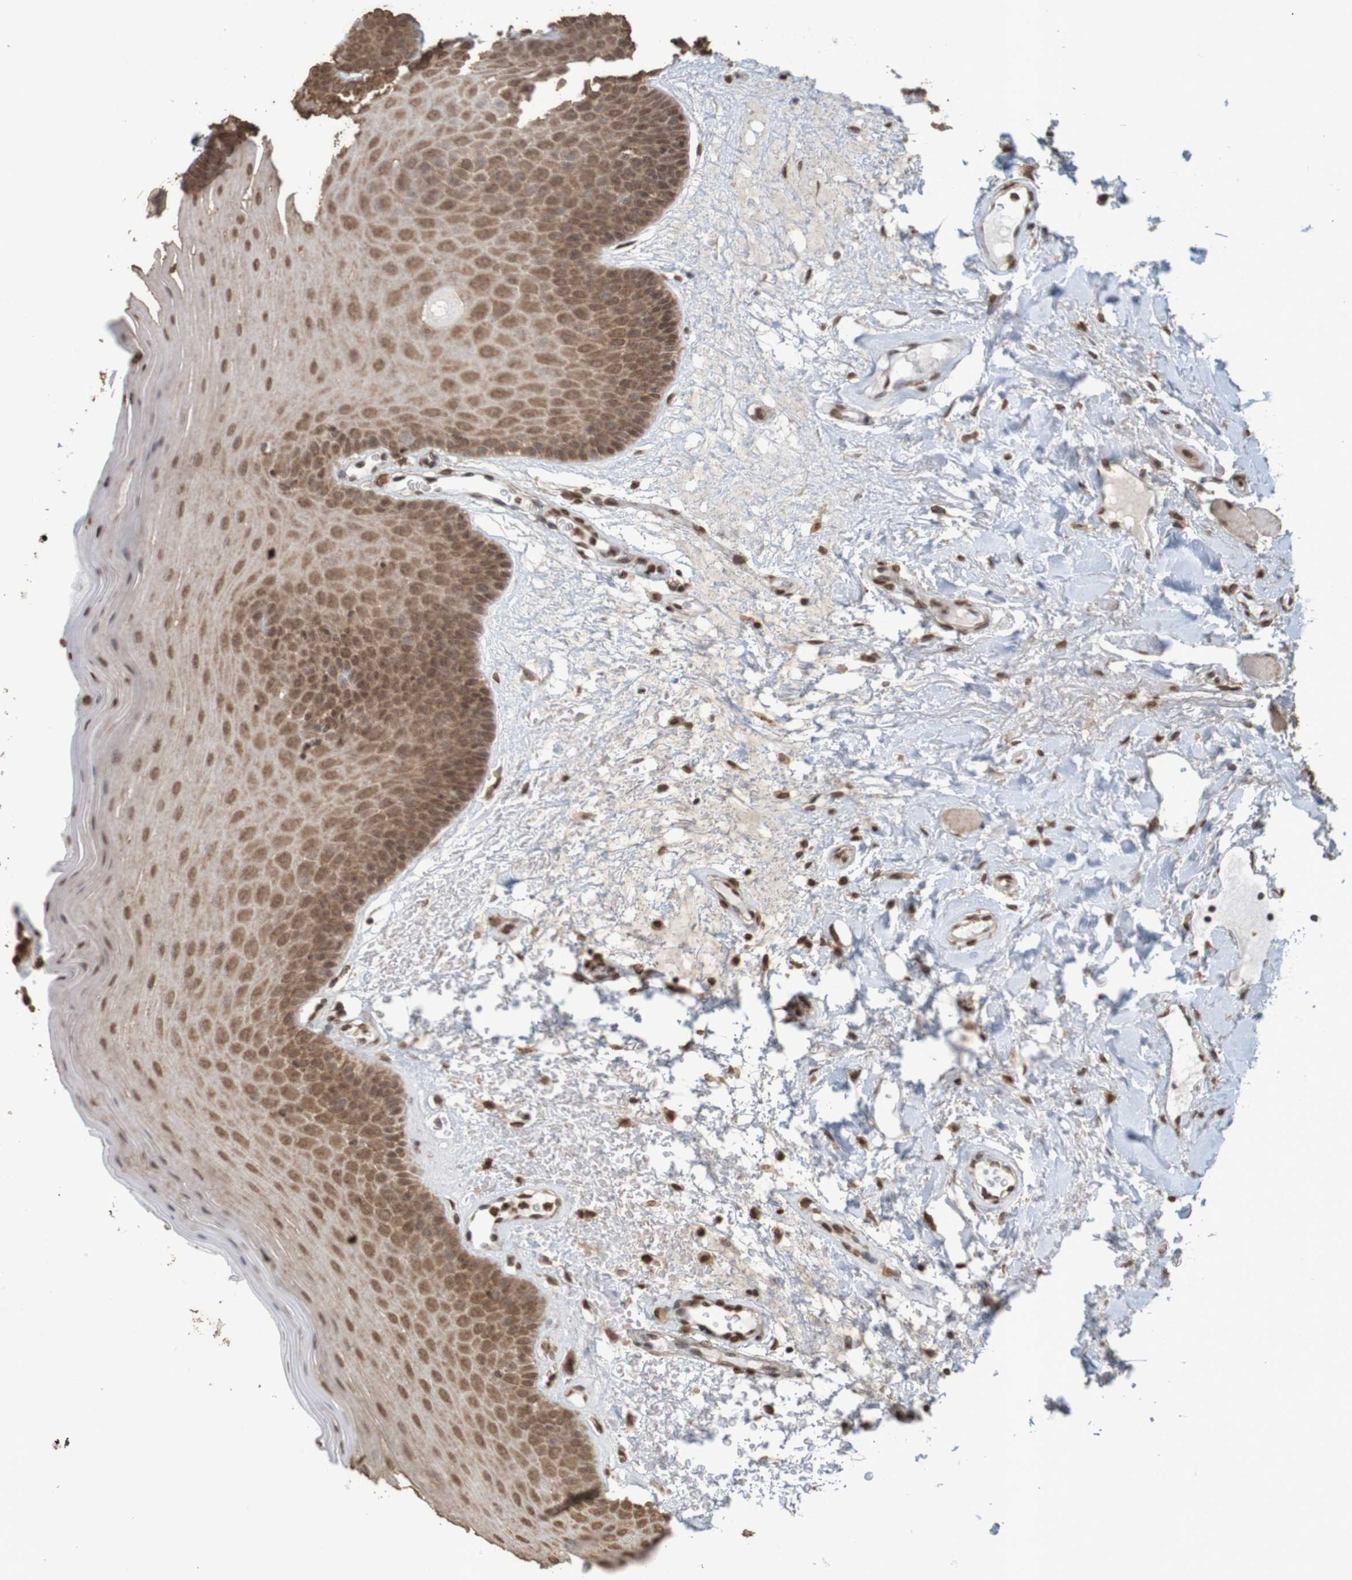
{"staining": {"intensity": "moderate", "quantity": ">75%", "location": "cytoplasmic/membranous,nuclear"}, "tissue": "oral mucosa", "cell_type": "Squamous epithelial cells", "image_type": "normal", "snomed": [{"axis": "morphology", "description": "Normal tissue, NOS"}, {"axis": "morphology", "description": "Squamous cell carcinoma, NOS"}, {"axis": "topography", "description": "Skeletal muscle"}, {"axis": "topography", "description": "Adipose tissue"}, {"axis": "topography", "description": "Vascular tissue"}, {"axis": "topography", "description": "Oral tissue"}, {"axis": "topography", "description": "Peripheral nerve tissue"}, {"axis": "topography", "description": "Head-Neck"}], "caption": "Approximately >75% of squamous epithelial cells in benign human oral mucosa exhibit moderate cytoplasmic/membranous,nuclear protein staining as visualized by brown immunohistochemical staining.", "gene": "GFI1", "patient": {"sex": "male", "age": 71}}